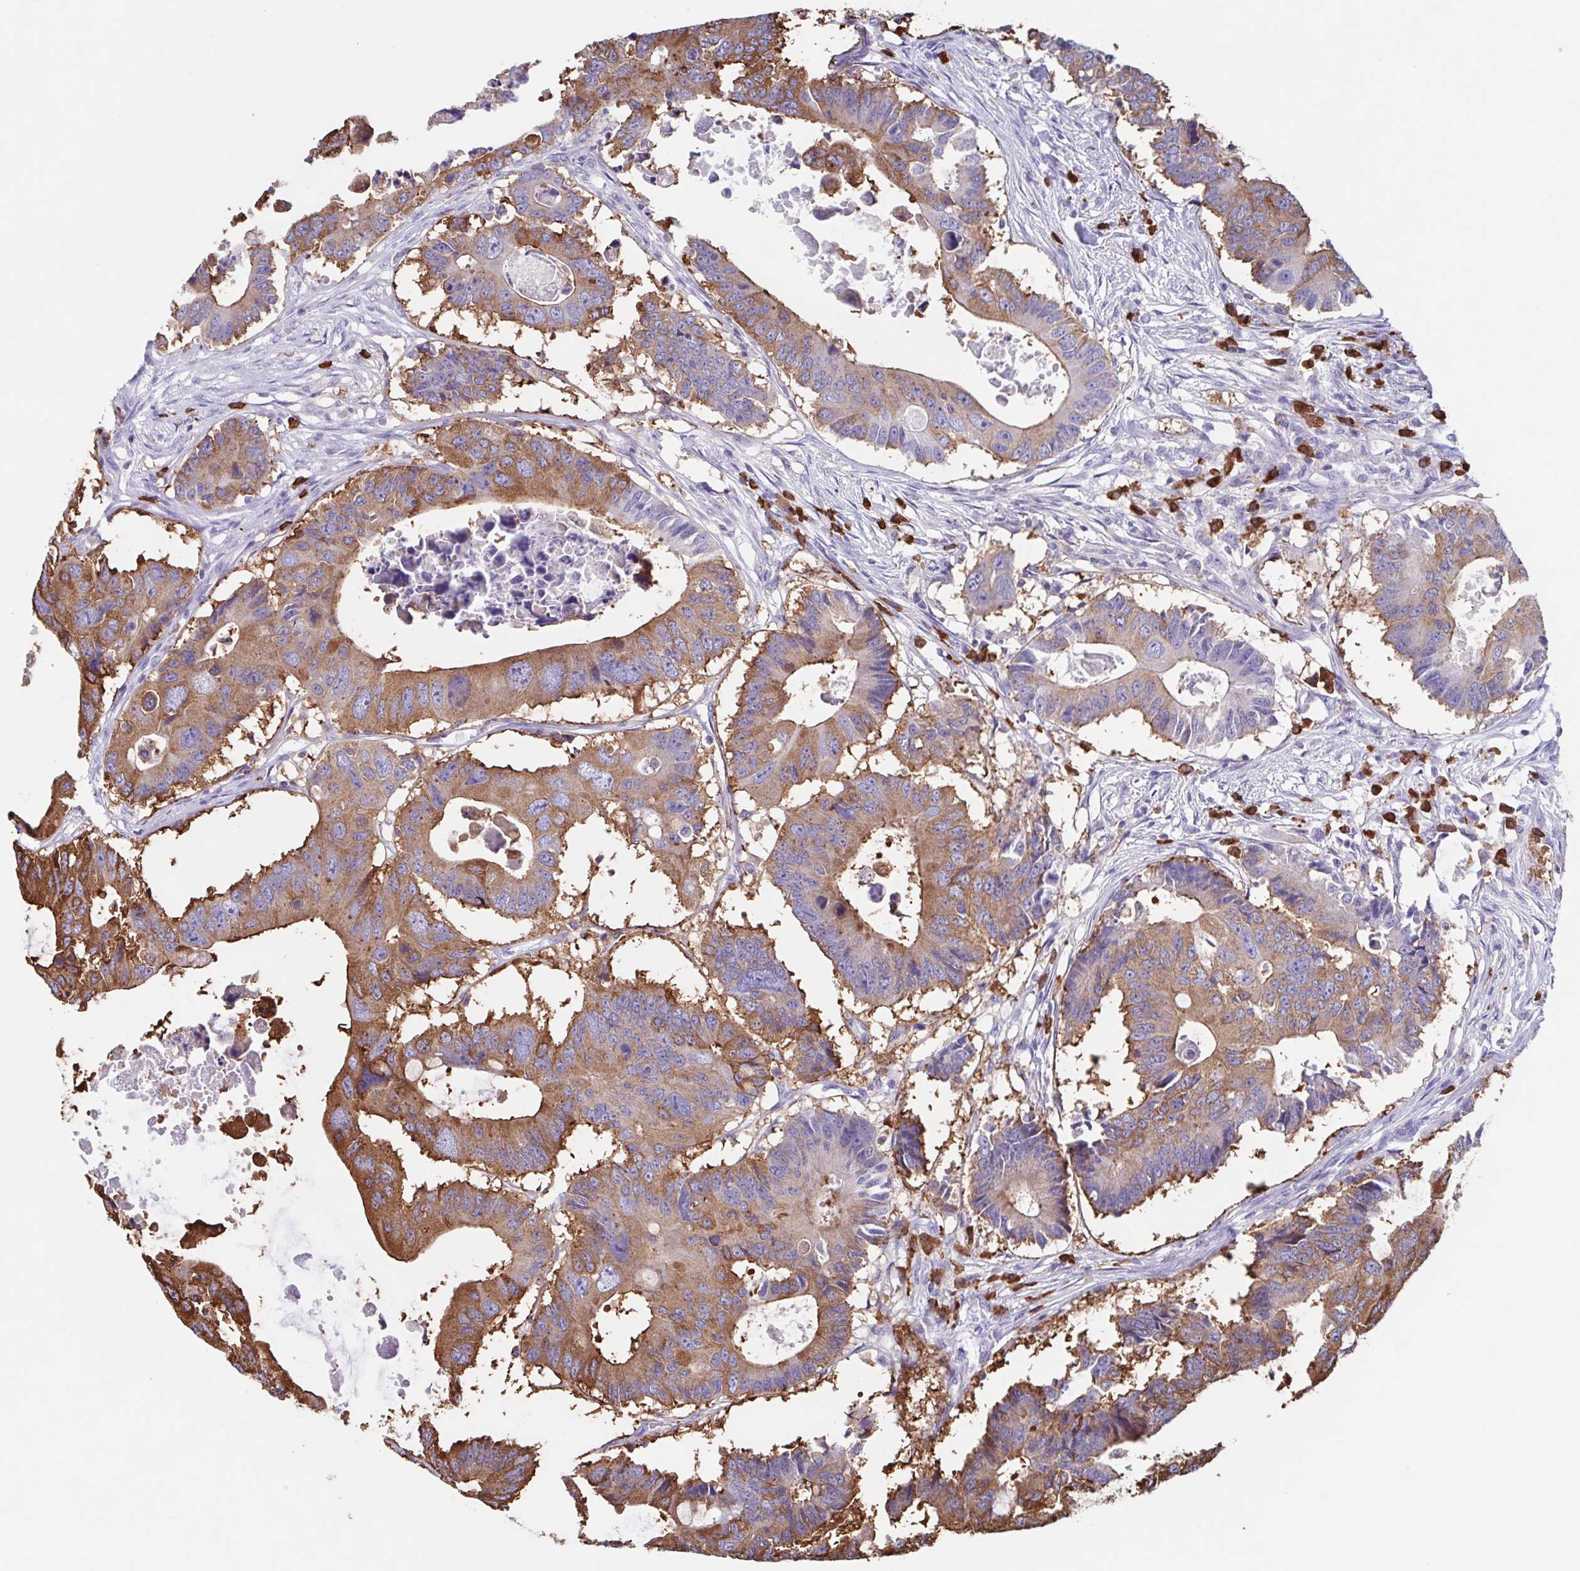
{"staining": {"intensity": "moderate", "quantity": ">75%", "location": "cytoplasmic/membranous"}, "tissue": "colorectal cancer", "cell_type": "Tumor cells", "image_type": "cancer", "snomed": [{"axis": "morphology", "description": "Adenocarcinoma, NOS"}, {"axis": "topography", "description": "Colon"}], "caption": "Human adenocarcinoma (colorectal) stained with a protein marker shows moderate staining in tumor cells.", "gene": "TPD52", "patient": {"sex": "male", "age": 71}}